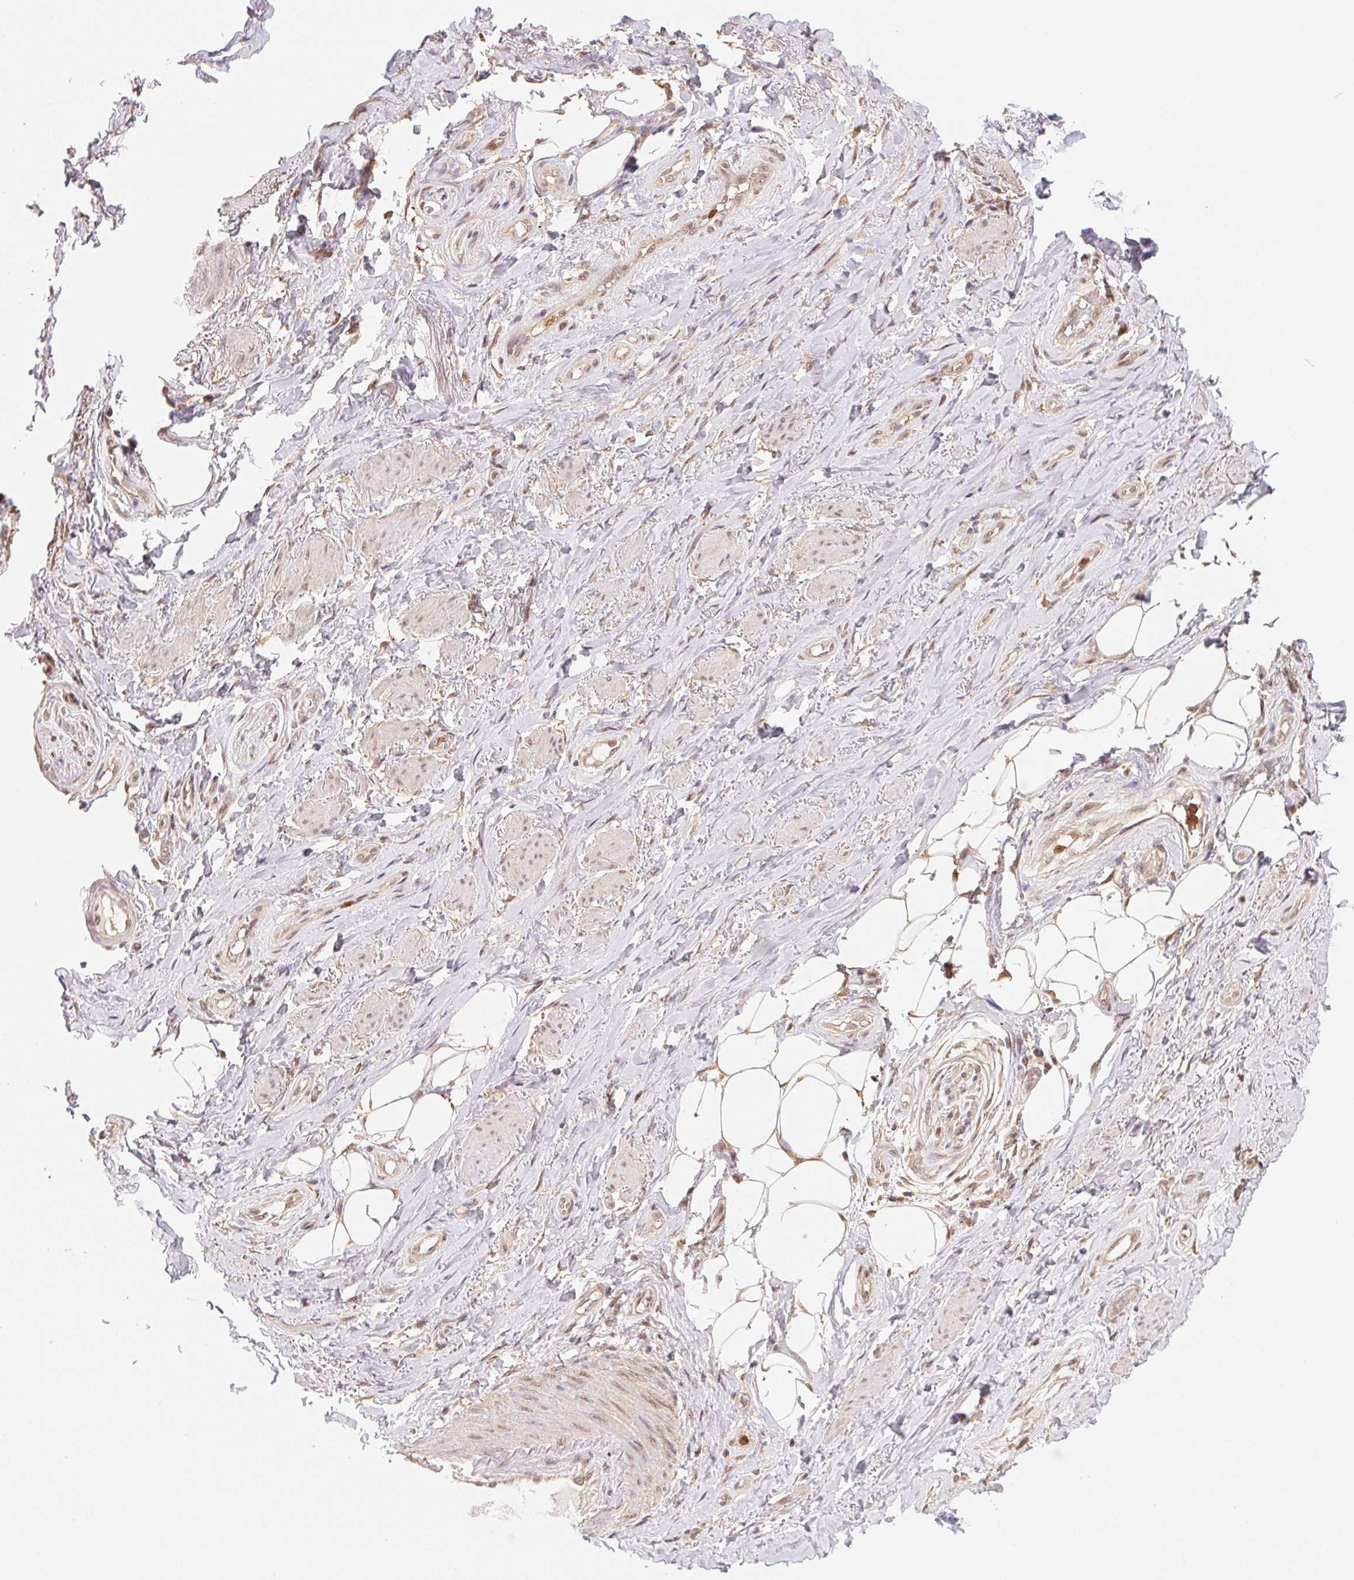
{"staining": {"intensity": "negative", "quantity": "none", "location": "none"}, "tissue": "adipose tissue", "cell_type": "Adipocytes", "image_type": "normal", "snomed": [{"axis": "morphology", "description": "Normal tissue, NOS"}, {"axis": "topography", "description": "Anal"}, {"axis": "topography", "description": "Peripheral nerve tissue"}], "caption": "Micrograph shows no significant protein expression in adipocytes of unremarkable adipose tissue.", "gene": "CDC123", "patient": {"sex": "male", "age": 53}}